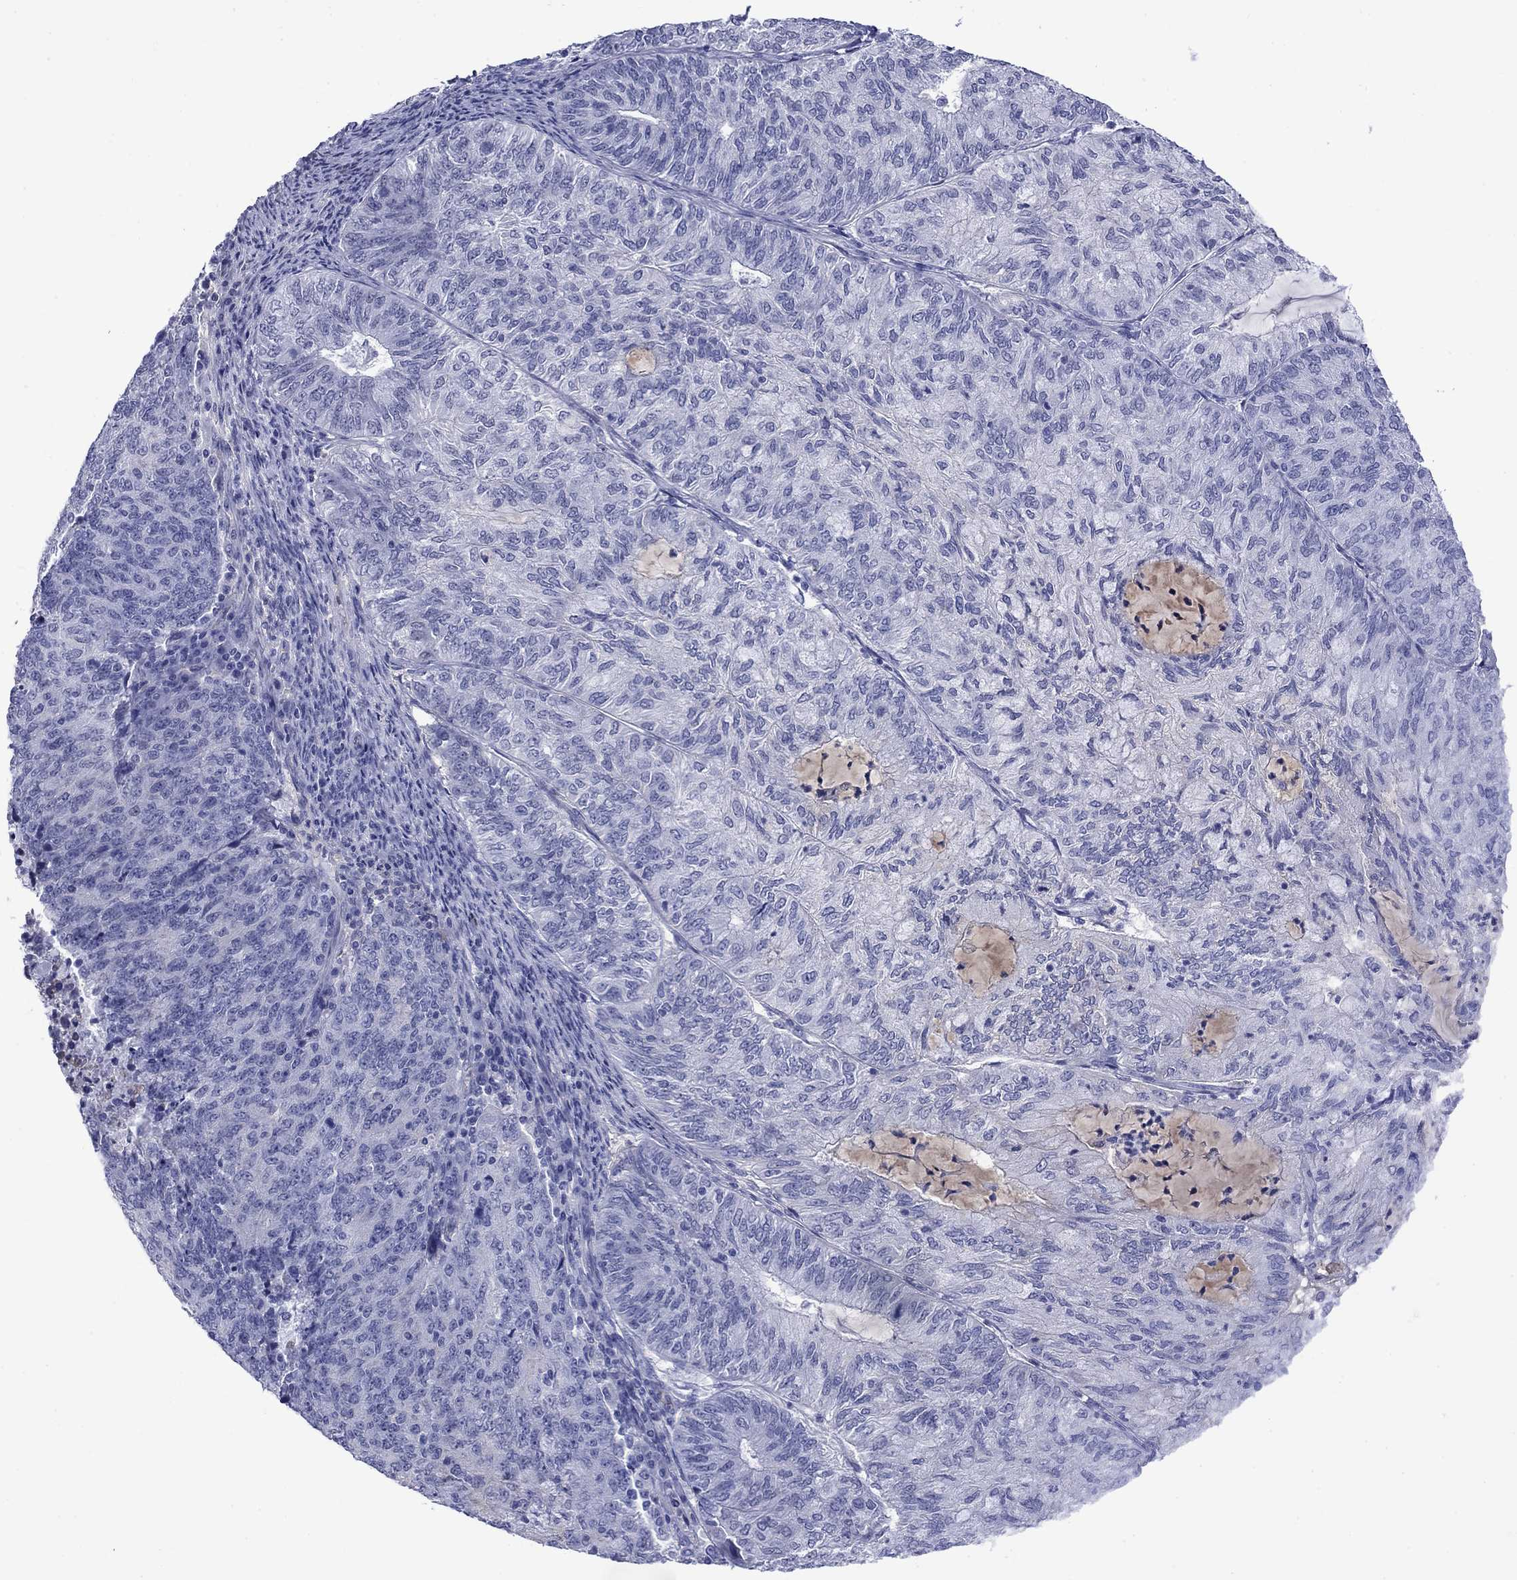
{"staining": {"intensity": "negative", "quantity": "none", "location": "none"}, "tissue": "endometrial cancer", "cell_type": "Tumor cells", "image_type": "cancer", "snomed": [{"axis": "morphology", "description": "Adenocarcinoma, NOS"}, {"axis": "topography", "description": "Endometrium"}], "caption": "A high-resolution image shows immunohistochemistry (IHC) staining of endometrial cancer (adenocarcinoma), which shows no significant expression in tumor cells.", "gene": "APOA2", "patient": {"sex": "female", "age": 82}}